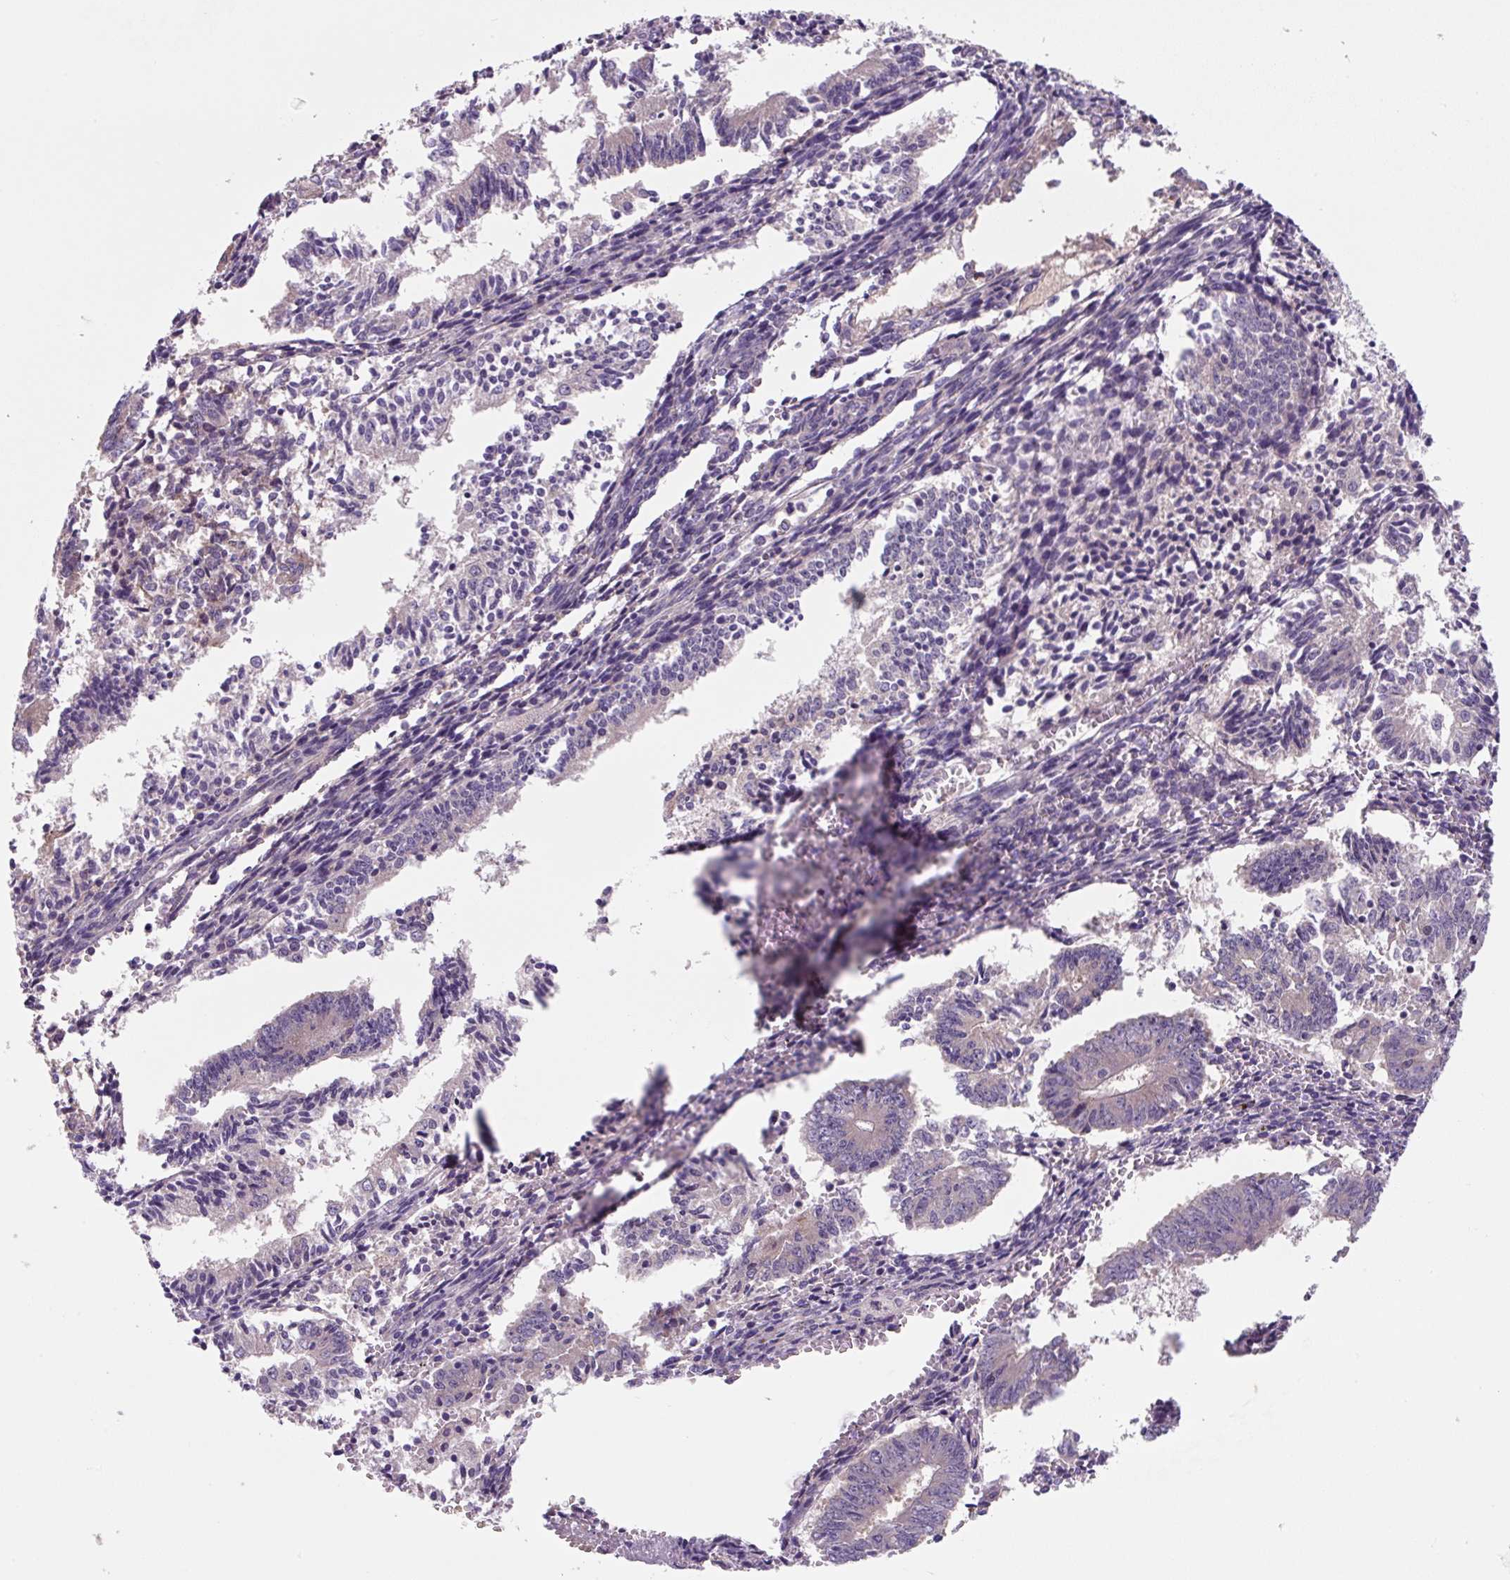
{"staining": {"intensity": "weak", "quantity": "<25%", "location": "cytoplasmic/membranous"}, "tissue": "endometrial cancer", "cell_type": "Tumor cells", "image_type": "cancer", "snomed": [{"axis": "morphology", "description": "Adenocarcinoma, NOS"}, {"axis": "topography", "description": "Endometrium"}], "caption": "This is an IHC image of human endometrial cancer. There is no staining in tumor cells.", "gene": "FZD5", "patient": {"sex": "female", "age": 50}}